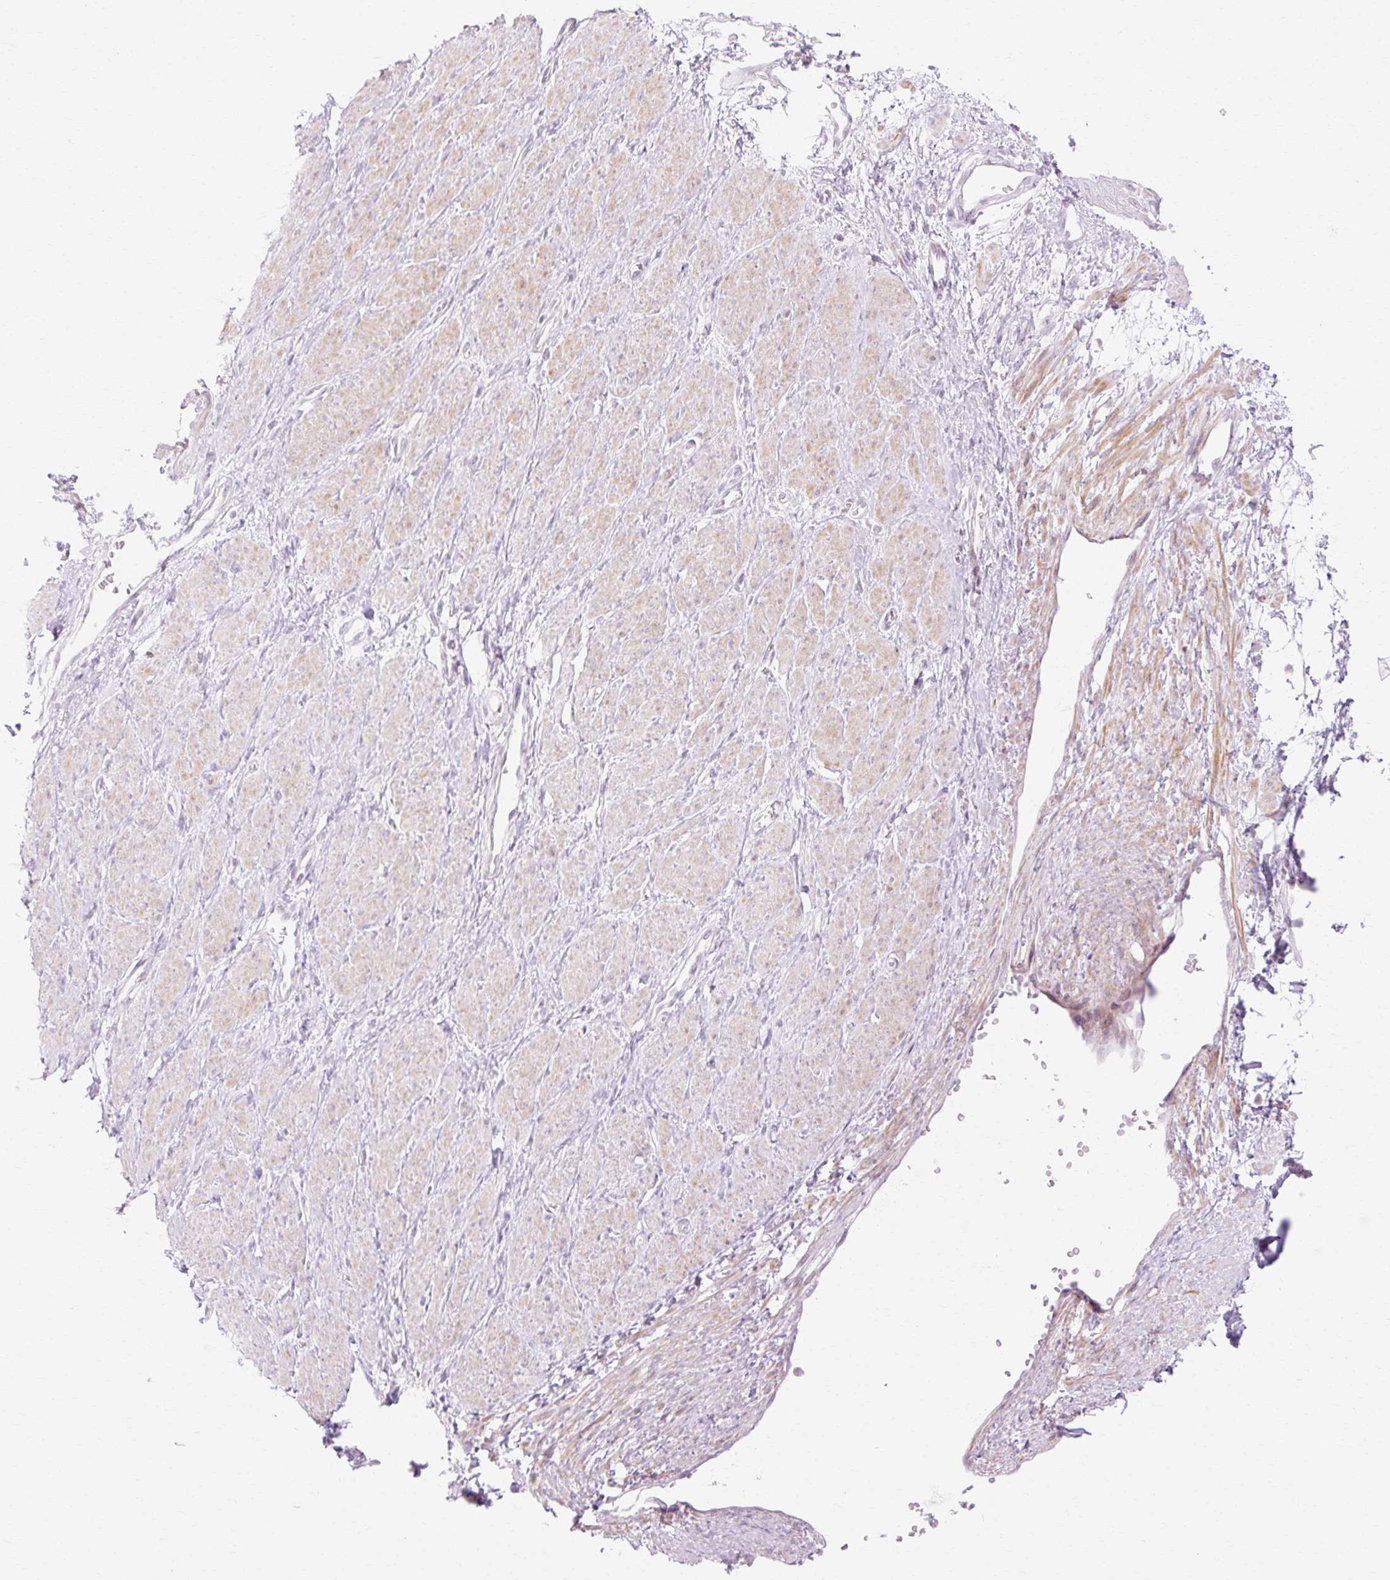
{"staining": {"intensity": "weak", "quantity": "<25%", "location": "cytoplasmic/membranous"}, "tissue": "smooth muscle", "cell_type": "Smooth muscle cells", "image_type": "normal", "snomed": [{"axis": "morphology", "description": "Normal tissue, NOS"}, {"axis": "topography", "description": "Smooth muscle"}, {"axis": "topography", "description": "Uterus"}], "caption": "Smooth muscle cells show no significant positivity in normal smooth muscle.", "gene": "C3orf49", "patient": {"sex": "female", "age": 39}}